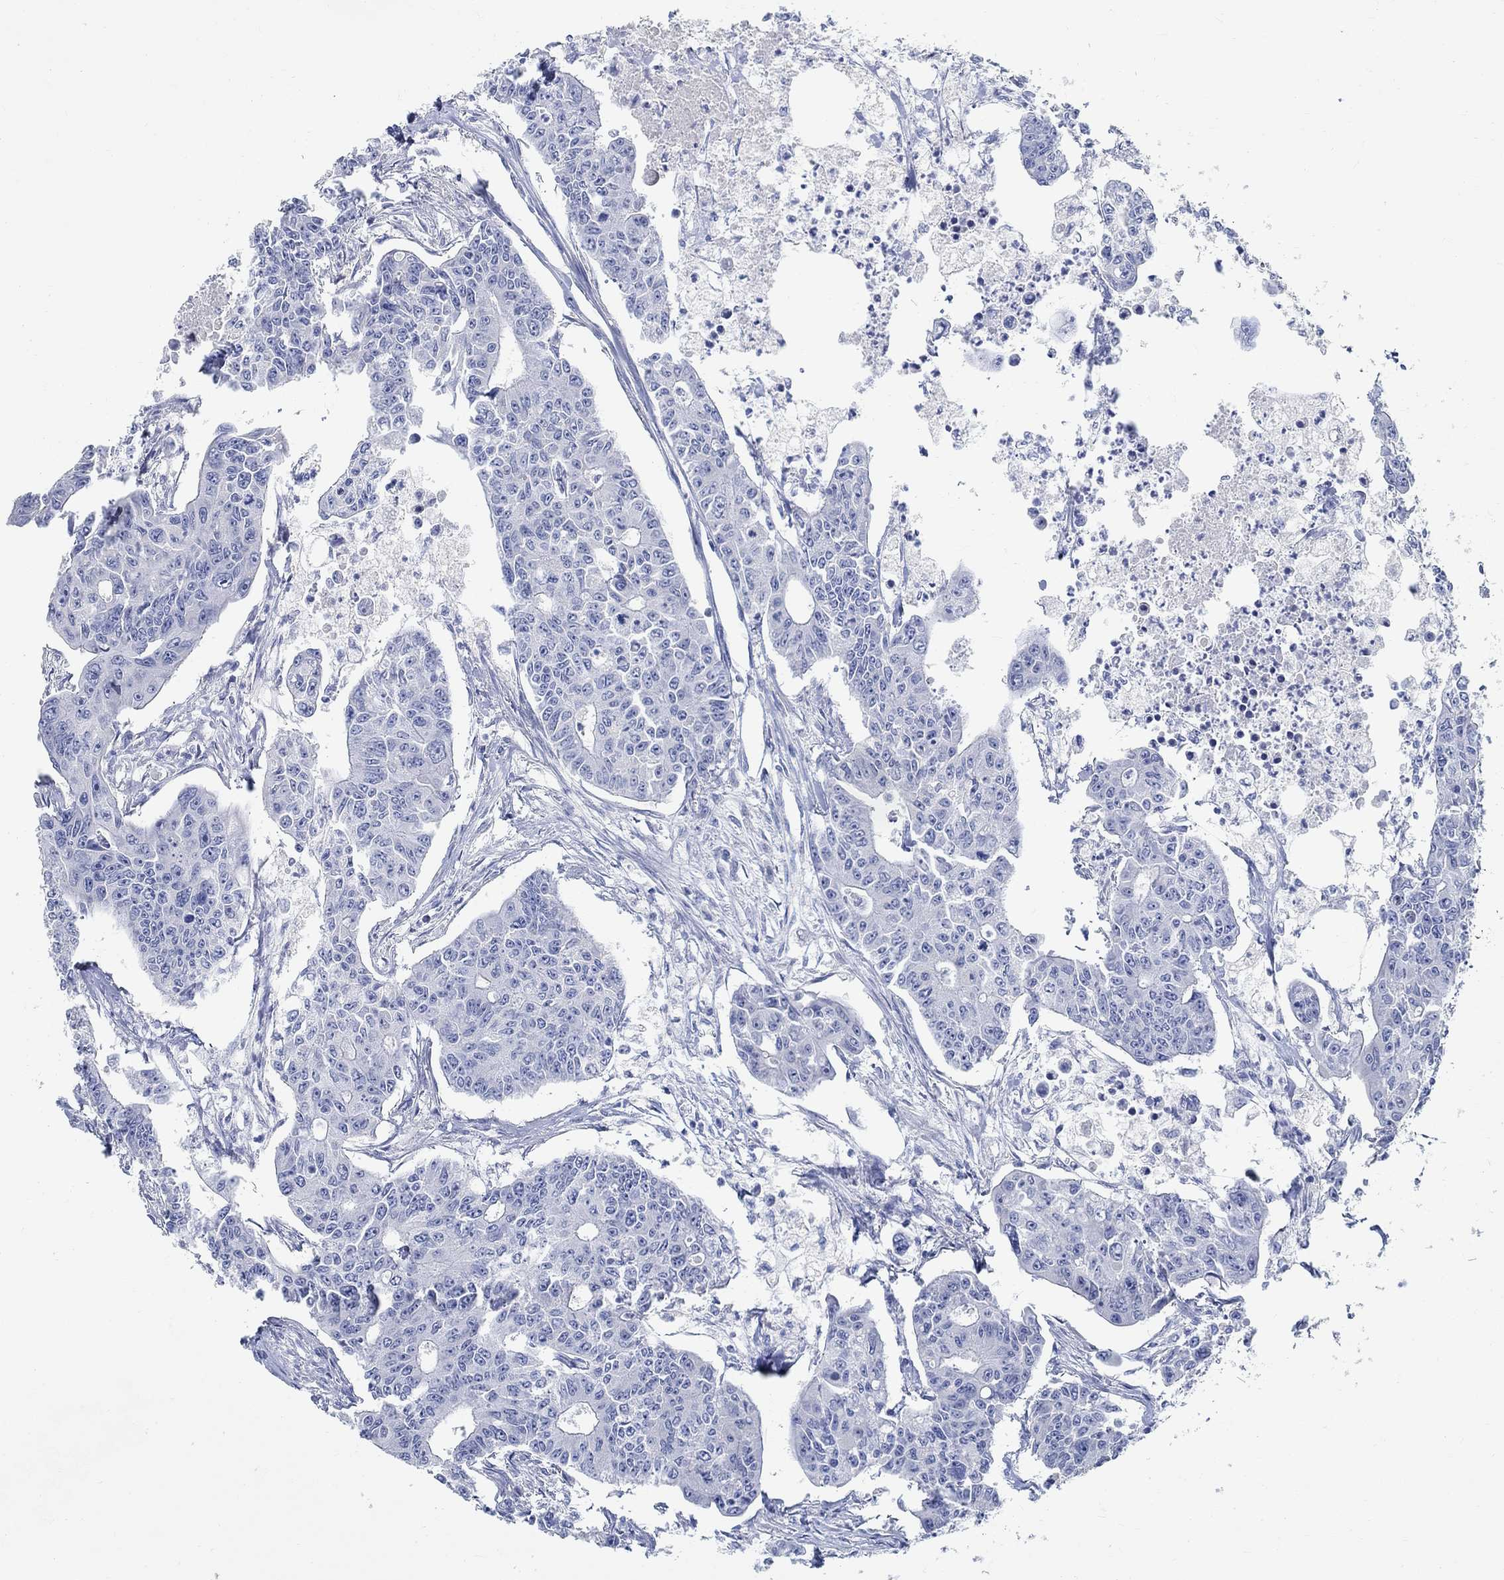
{"staining": {"intensity": "negative", "quantity": "none", "location": "none"}, "tissue": "colorectal cancer", "cell_type": "Tumor cells", "image_type": "cancer", "snomed": [{"axis": "morphology", "description": "Adenocarcinoma, NOS"}, {"axis": "topography", "description": "Colon"}], "caption": "DAB (3,3'-diaminobenzidine) immunohistochemical staining of human adenocarcinoma (colorectal) shows no significant positivity in tumor cells.", "gene": "RBM20", "patient": {"sex": "male", "age": 70}}